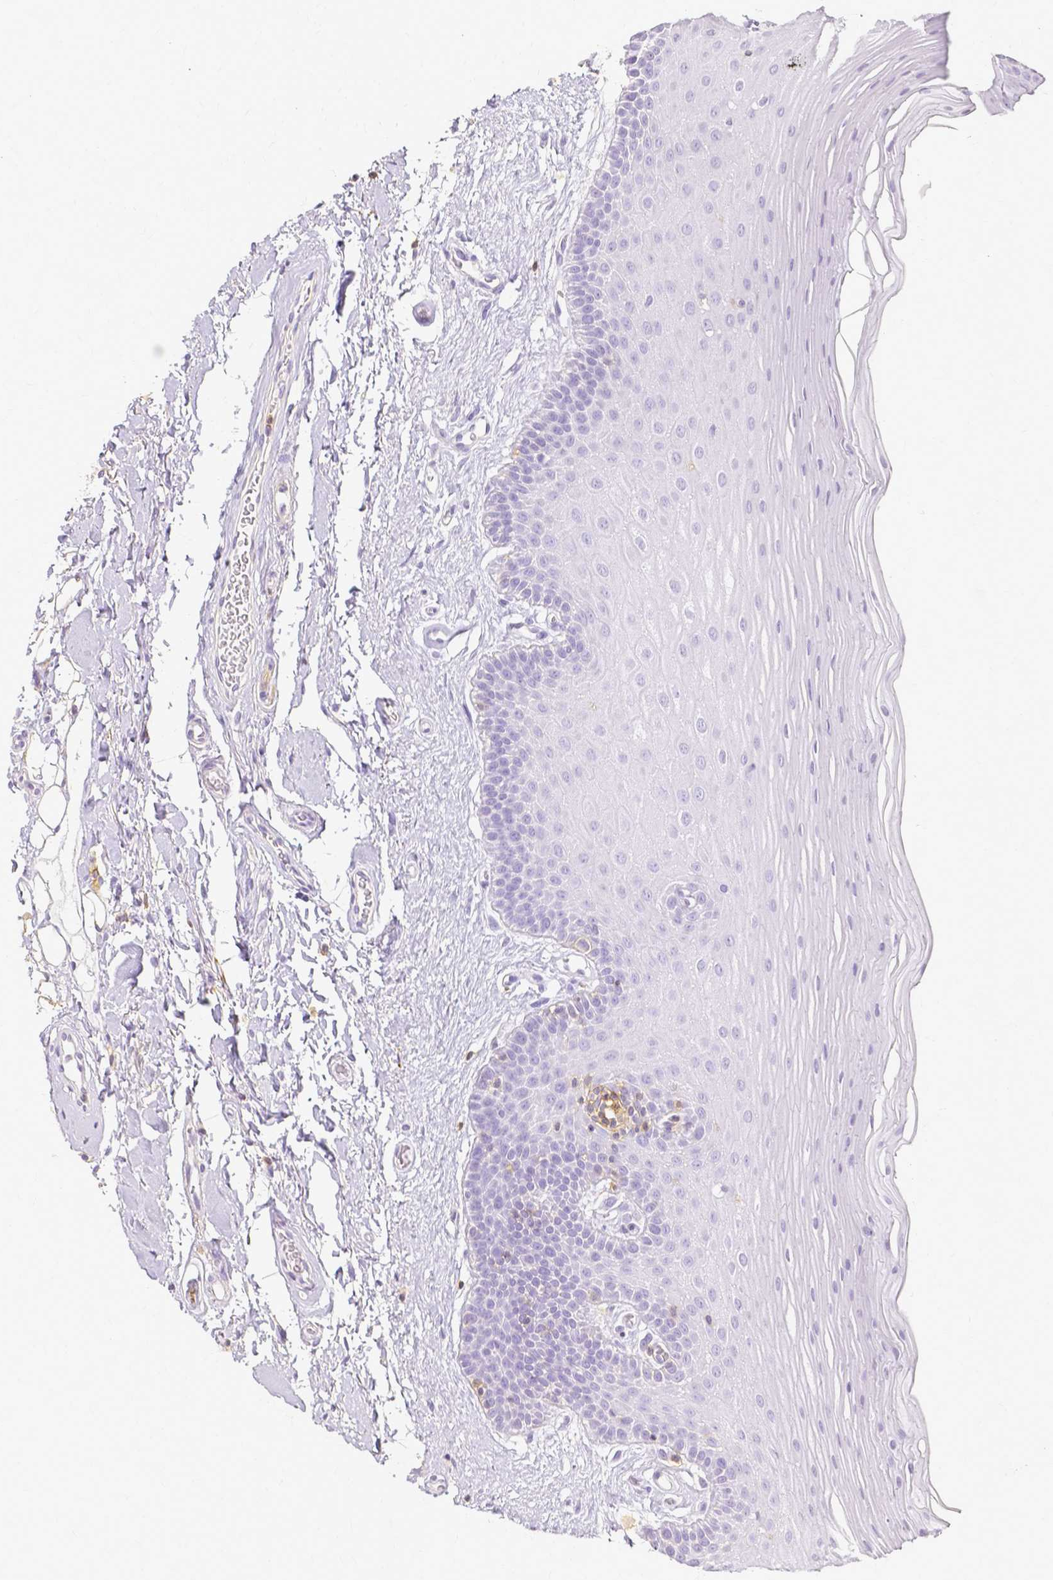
{"staining": {"intensity": "negative", "quantity": "none", "location": "none"}, "tissue": "oral mucosa", "cell_type": "Squamous epithelial cells", "image_type": "normal", "snomed": [{"axis": "morphology", "description": "Normal tissue, NOS"}, {"axis": "morphology", "description": "Squamous cell carcinoma, NOS"}, {"axis": "topography", "description": "Oral tissue"}, {"axis": "topography", "description": "Tounge, NOS"}, {"axis": "topography", "description": "Head-Neck"}], "caption": "An immunohistochemistry micrograph of normal oral mucosa is shown. There is no staining in squamous epithelial cells of oral mucosa. Nuclei are stained in blue.", "gene": "HSPA12A", "patient": {"sex": "male", "age": 62}}